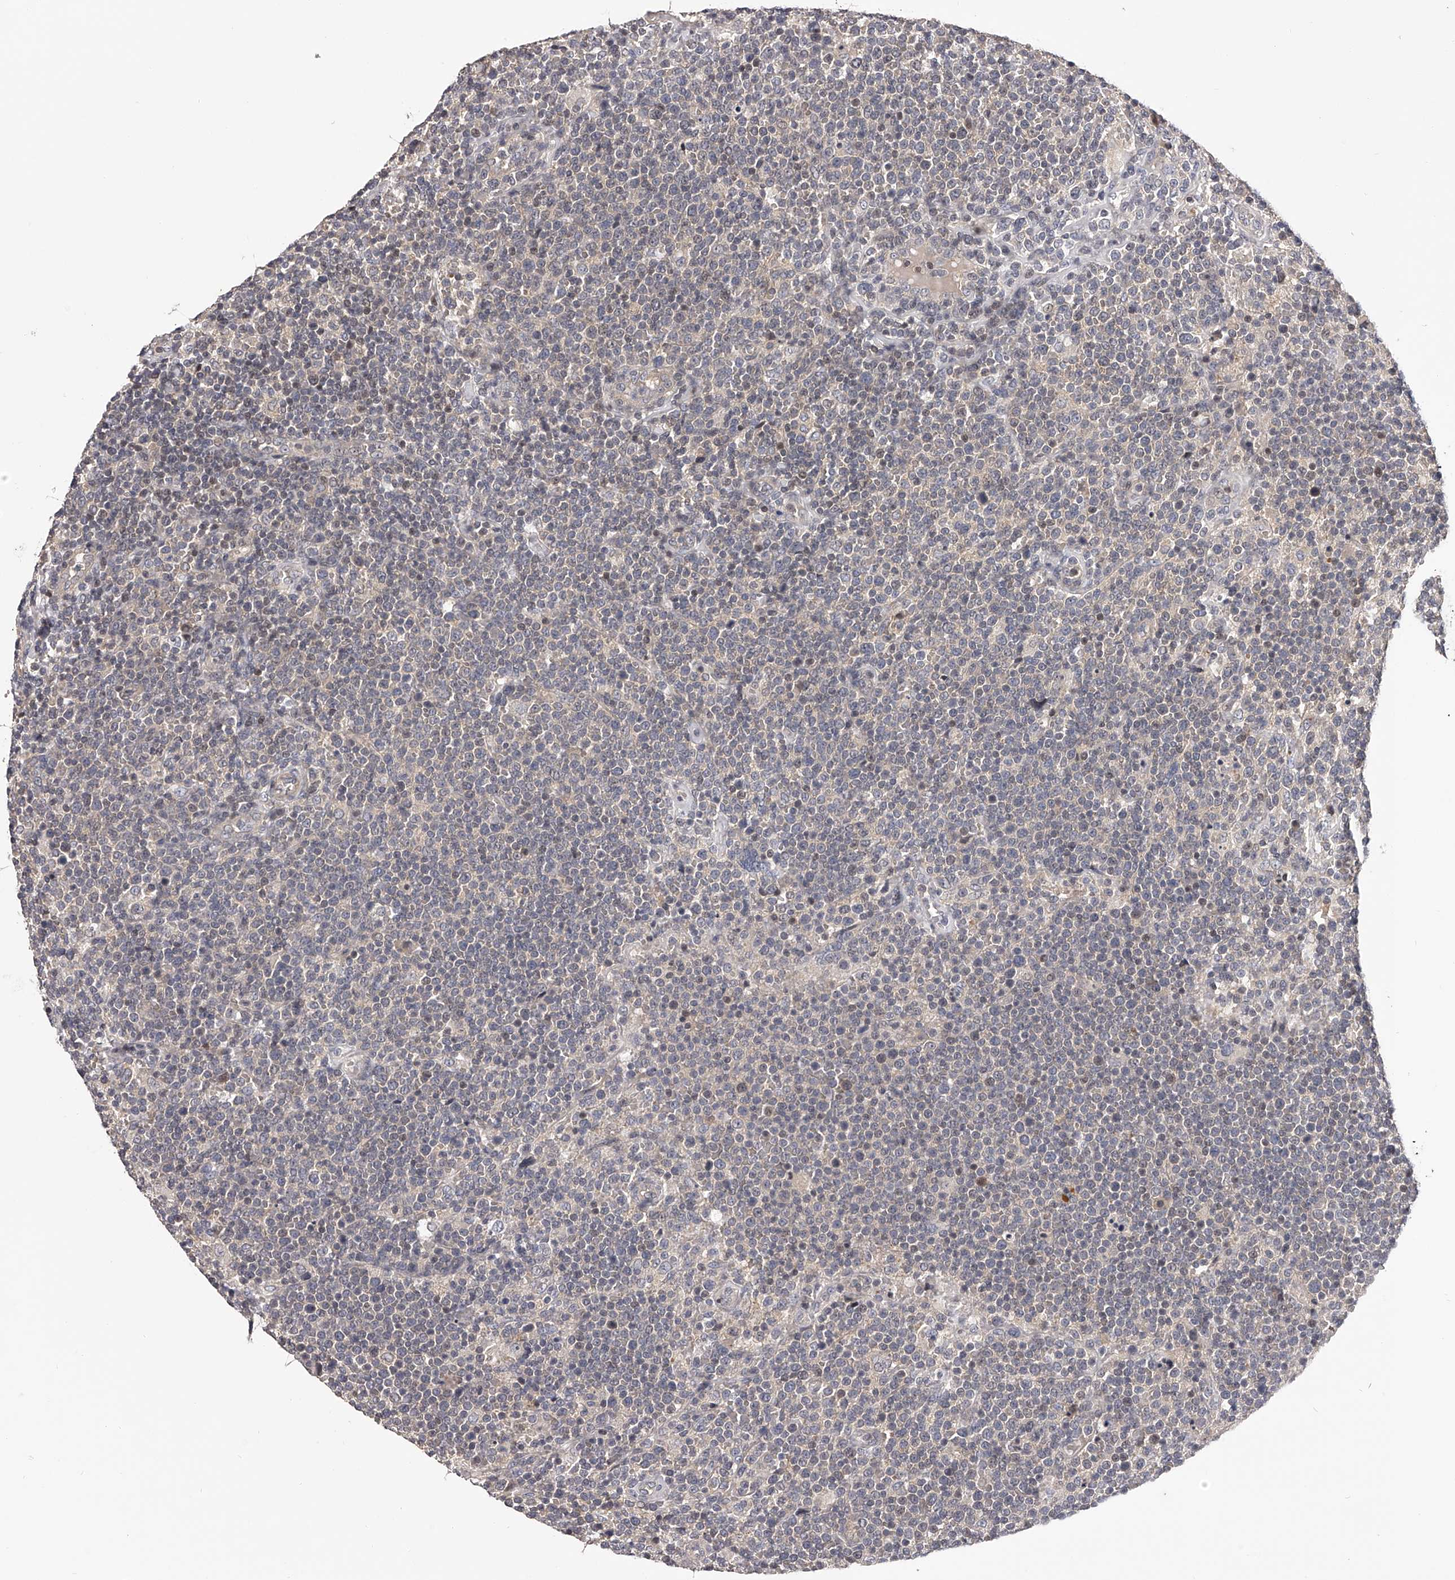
{"staining": {"intensity": "negative", "quantity": "none", "location": "none"}, "tissue": "lymphoma", "cell_type": "Tumor cells", "image_type": "cancer", "snomed": [{"axis": "morphology", "description": "Malignant lymphoma, non-Hodgkin's type, High grade"}, {"axis": "topography", "description": "Lymph node"}], "caption": "Histopathology image shows no protein positivity in tumor cells of malignant lymphoma, non-Hodgkin's type (high-grade) tissue.", "gene": "PFDN2", "patient": {"sex": "male", "age": 61}}